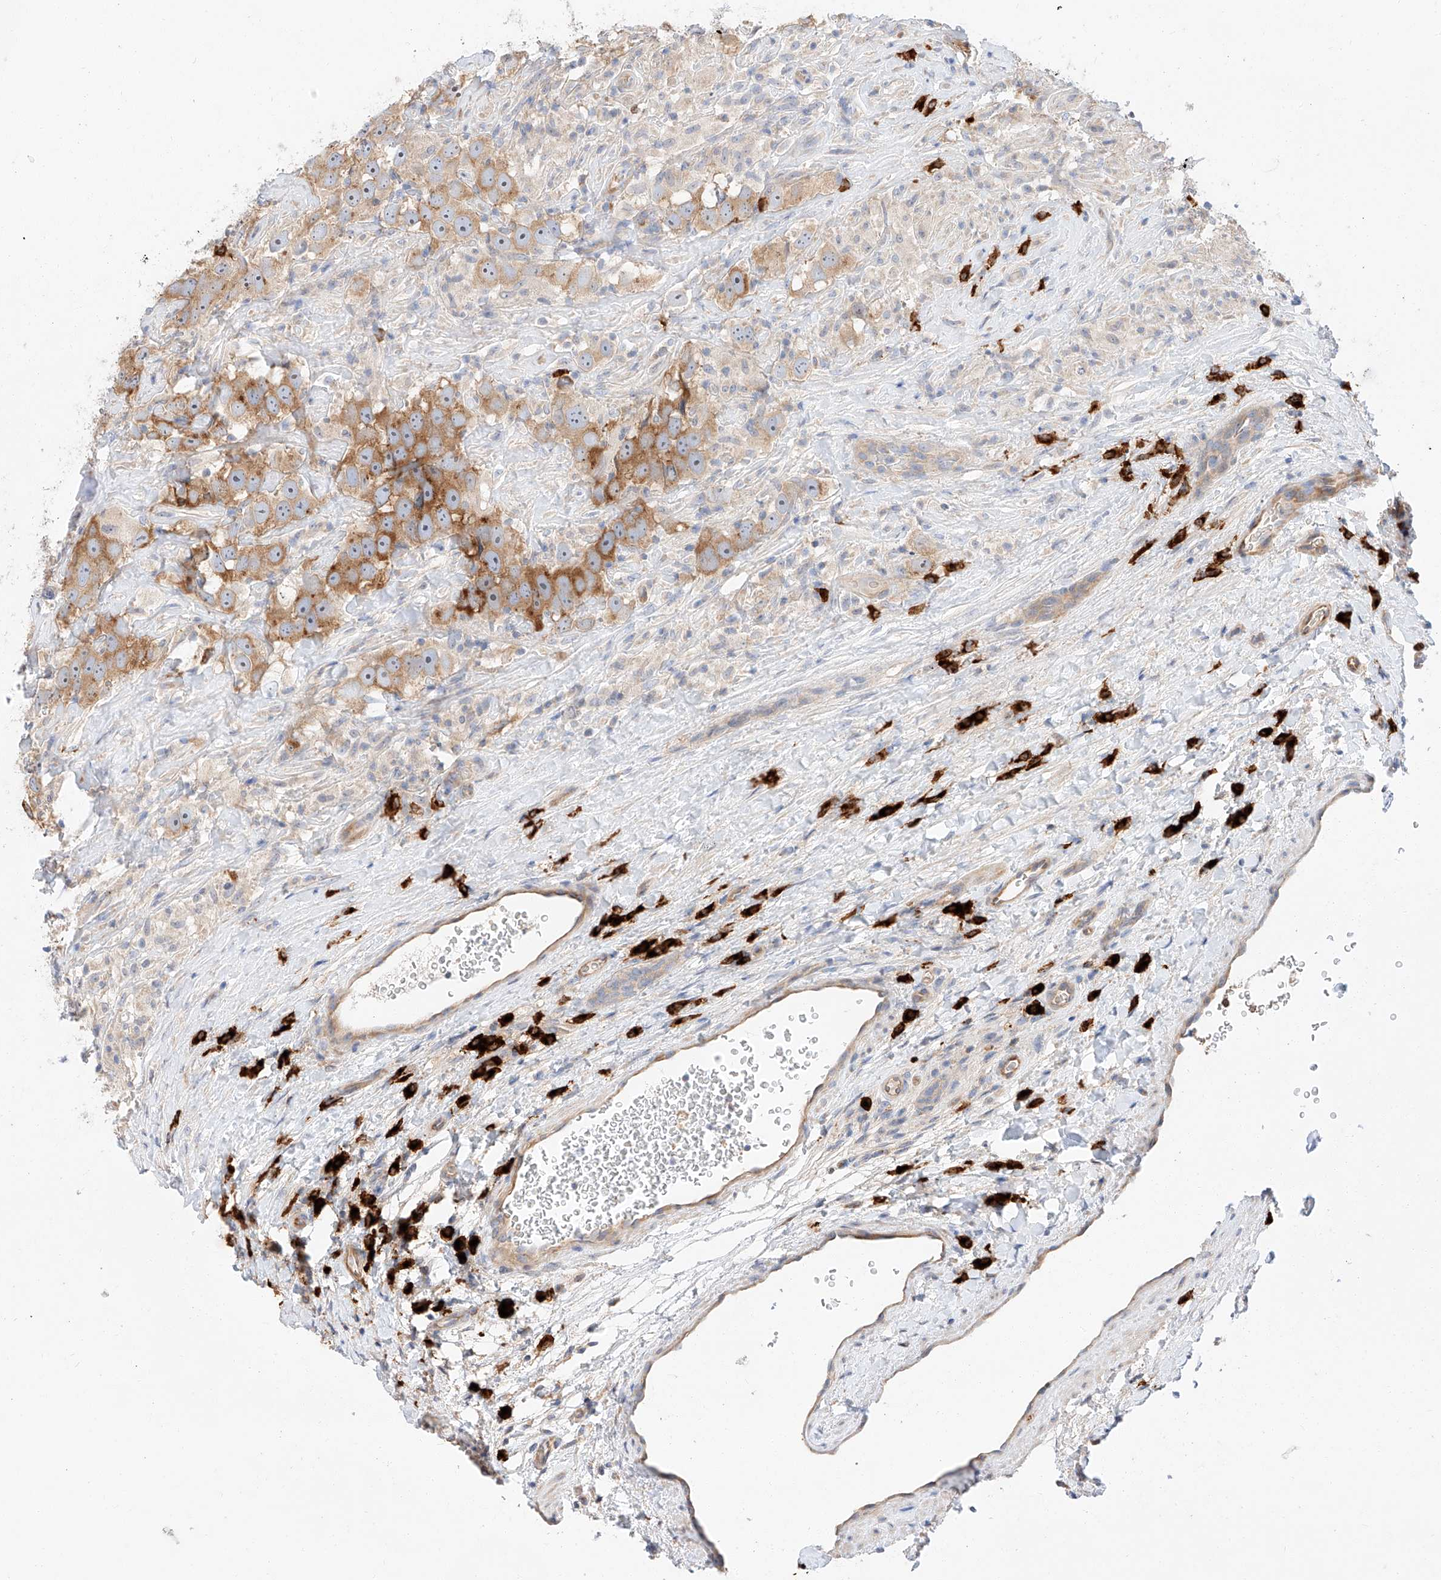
{"staining": {"intensity": "moderate", "quantity": ">75%", "location": "cytoplasmic/membranous"}, "tissue": "testis cancer", "cell_type": "Tumor cells", "image_type": "cancer", "snomed": [{"axis": "morphology", "description": "Seminoma, NOS"}, {"axis": "topography", "description": "Testis"}], "caption": "Approximately >75% of tumor cells in human testis cancer (seminoma) reveal moderate cytoplasmic/membranous protein staining as visualized by brown immunohistochemical staining.", "gene": "GLMN", "patient": {"sex": "male", "age": 49}}